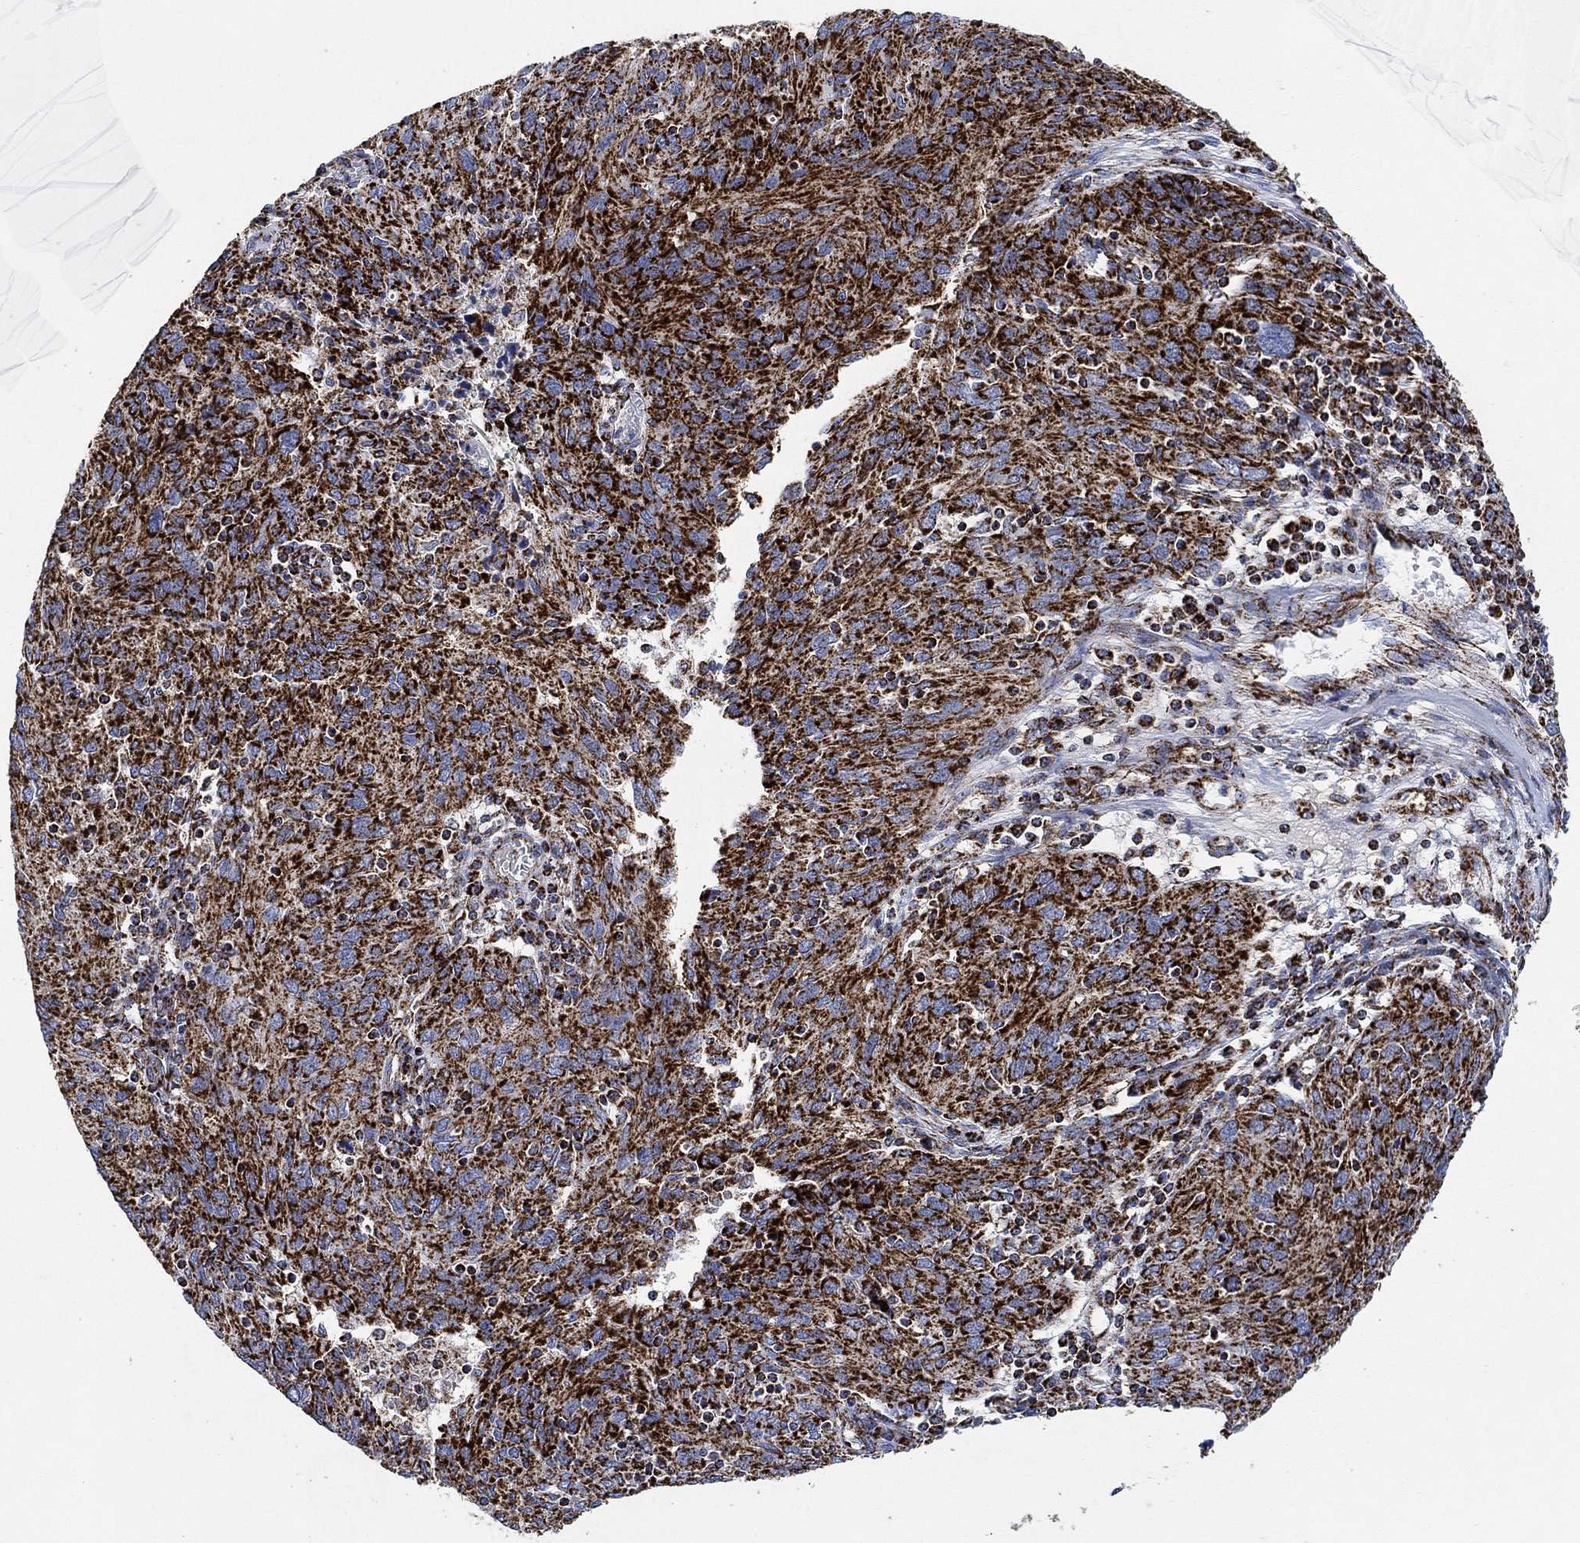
{"staining": {"intensity": "strong", "quantity": ">75%", "location": "cytoplasmic/membranous"}, "tissue": "ovarian cancer", "cell_type": "Tumor cells", "image_type": "cancer", "snomed": [{"axis": "morphology", "description": "Carcinoma, endometroid"}, {"axis": "topography", "description": "Ovary"}], "caption": "Protein staining of ovarian cancer (endometroid carcinoma) tissue shows strong cytoplasmic/membranous staining in about >75% of tumor cells.", "gene": "NDUFS3", "patient": {"sex": "female", "age": 50}}